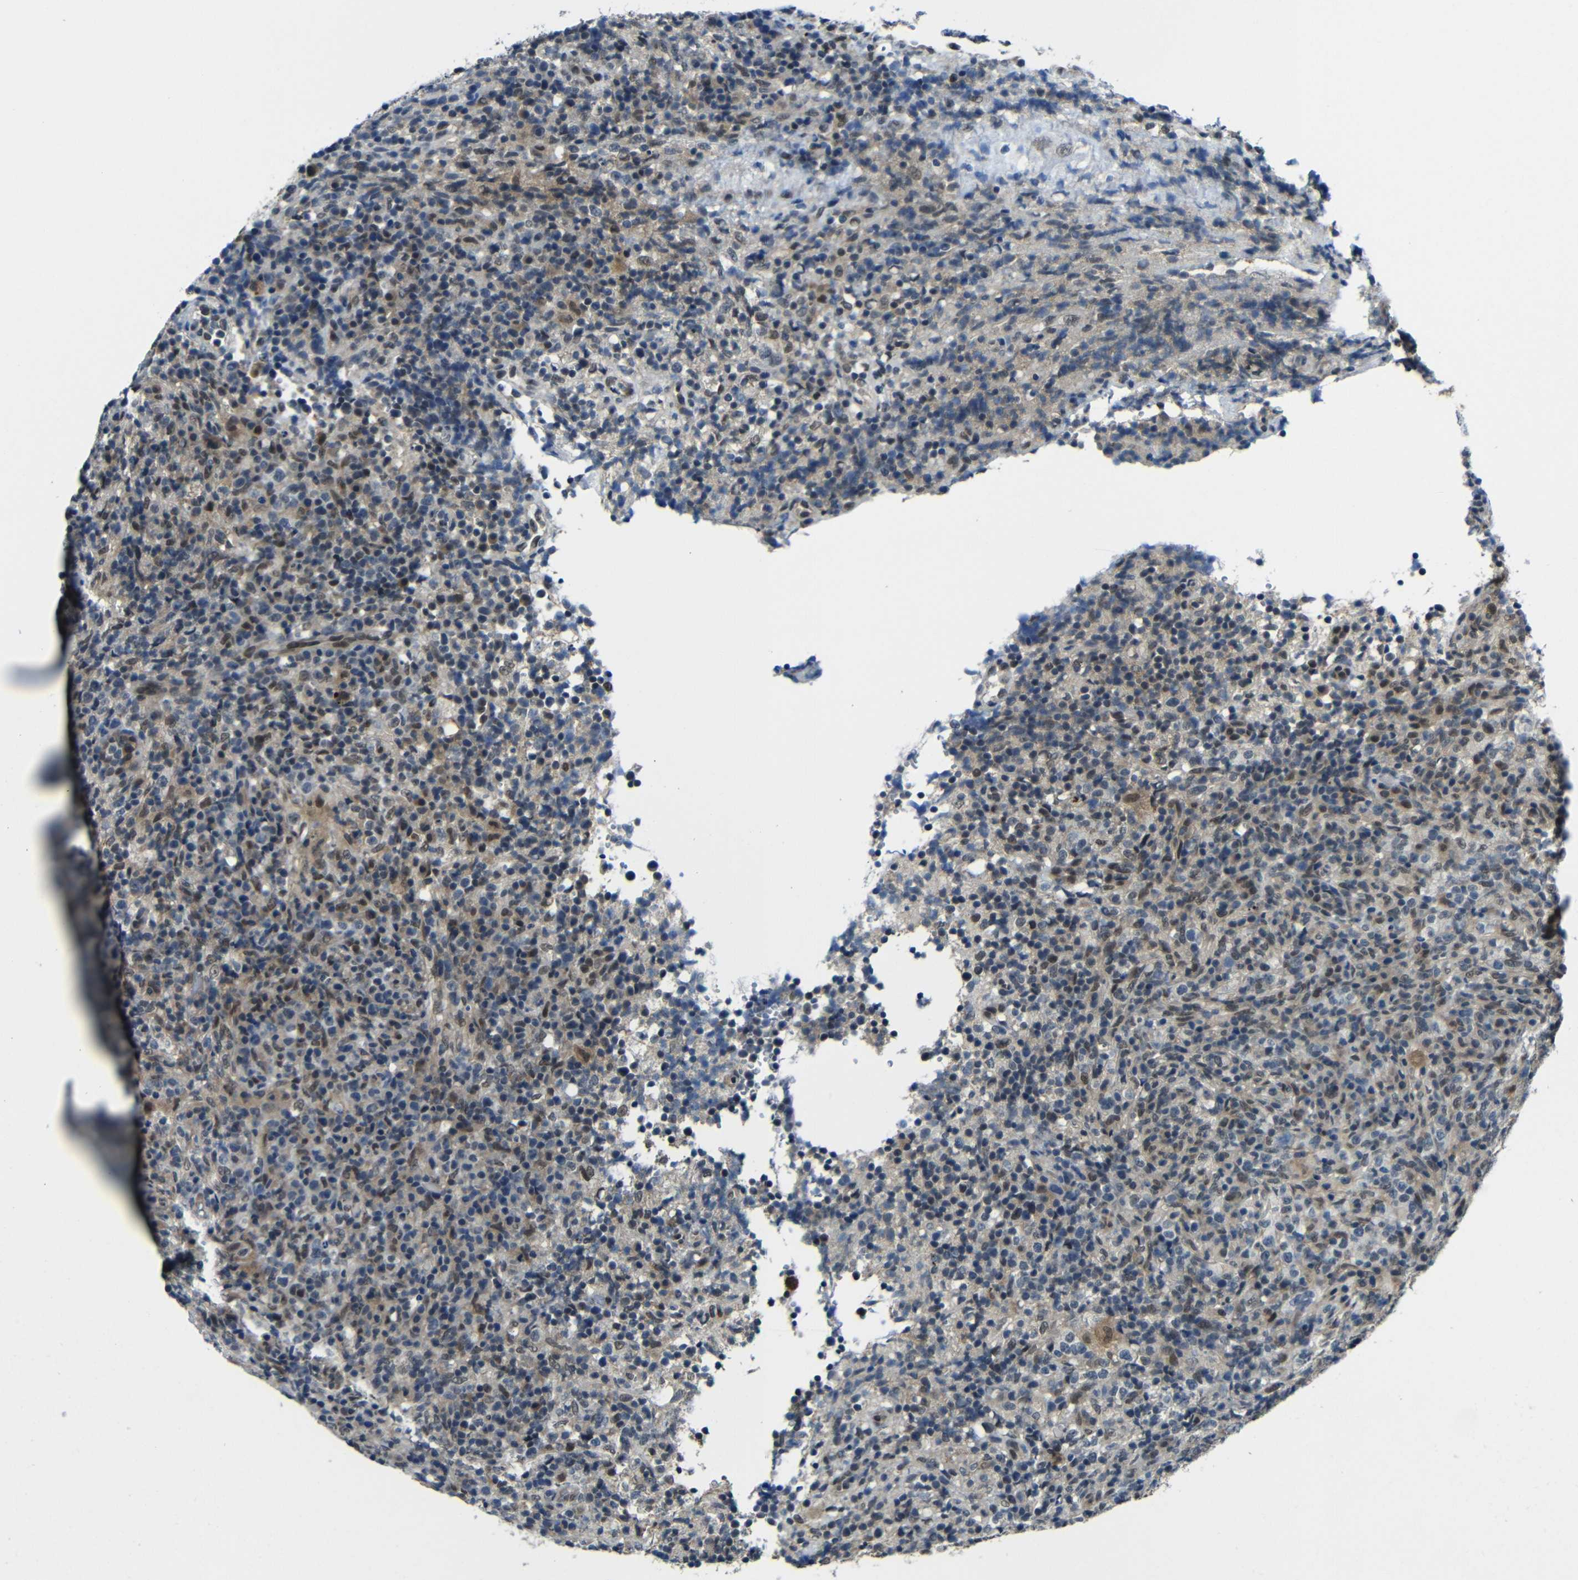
{"staining": {"intensity": "moderate", "quantity": "<25%", "location": "cytoplasmic/membranous,nuclear"}, "tissue": "lymphoma", "cell_type": "Tumor cells", "image_type": "cancer", "snomed": [{"axis": "morphology", "description": "Malignant lymphoma, non-Hodgkin's type, High grade"}, {"axis": "topography", "description": "Lymph node"}], "caption": "This is an image of IHC staining of lymphoma, which shows moderate expression in the cytoplasmic/membranous and nuclear of tumor cells.", "gene": "FAM172A", "patient": {"sex": "female", "age": 76}}